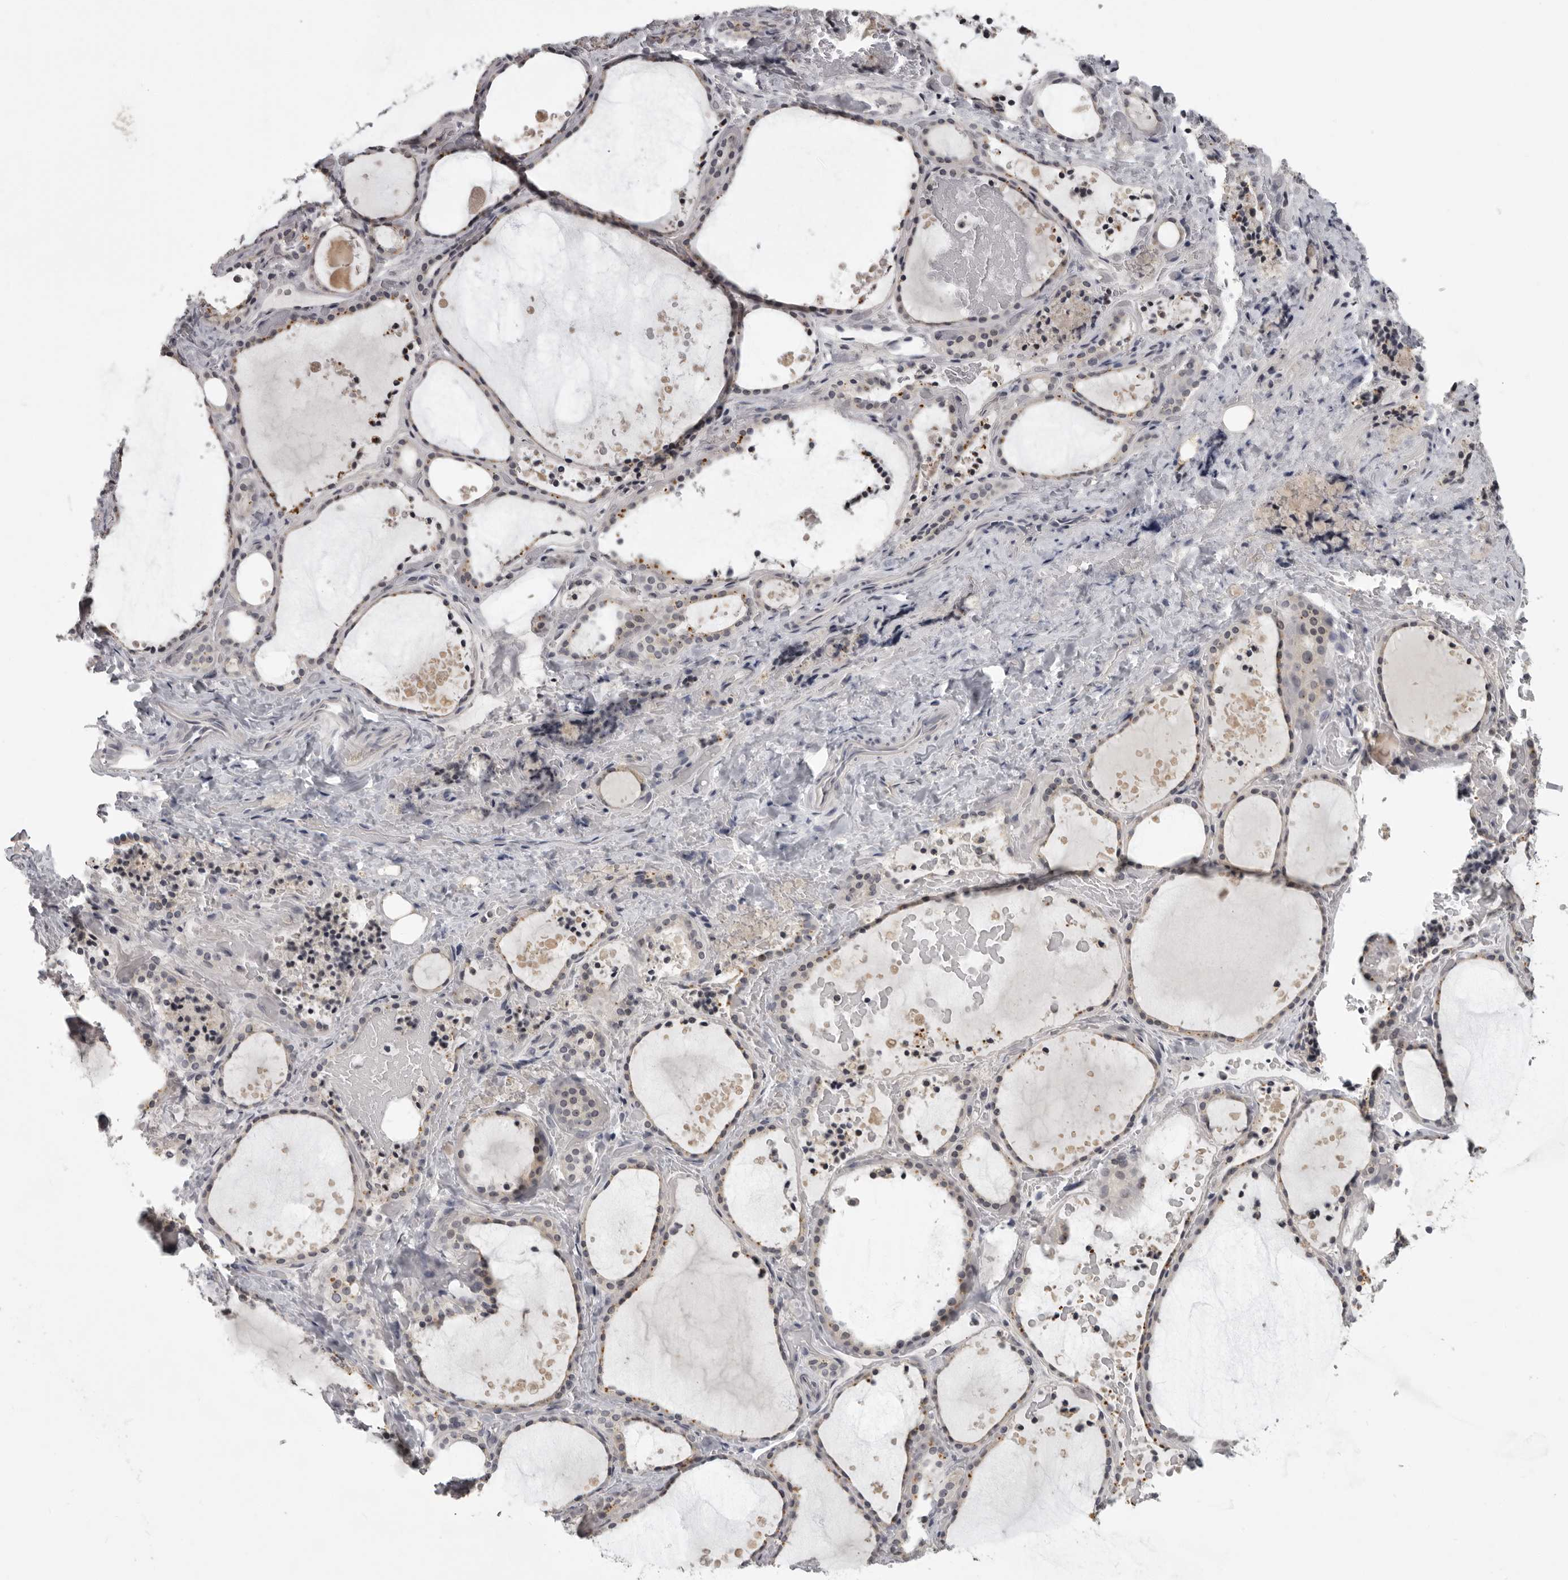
{"staining": {"intensity": "weak", "quantity": "25%-75%", "location": "cytoplasmic/membranous"}, "tissue": "thyroid gland", "cell_type": "Glandular cells", "image_type": "normal", "snomed": [{"axis": "morphology", "description": "Normal tissue, NOS"}, {"axis": "topography", "description": "Thyroid gland"}], "caption": "Protein expression by immunohistochemistry exhibits weak cytoplasmic/membranous staining in about 25%-75% of glandular cells in unremarkable thyroid gland.", "gene": "MRTO4", "patient": {"sex": "female", "age": 44}}